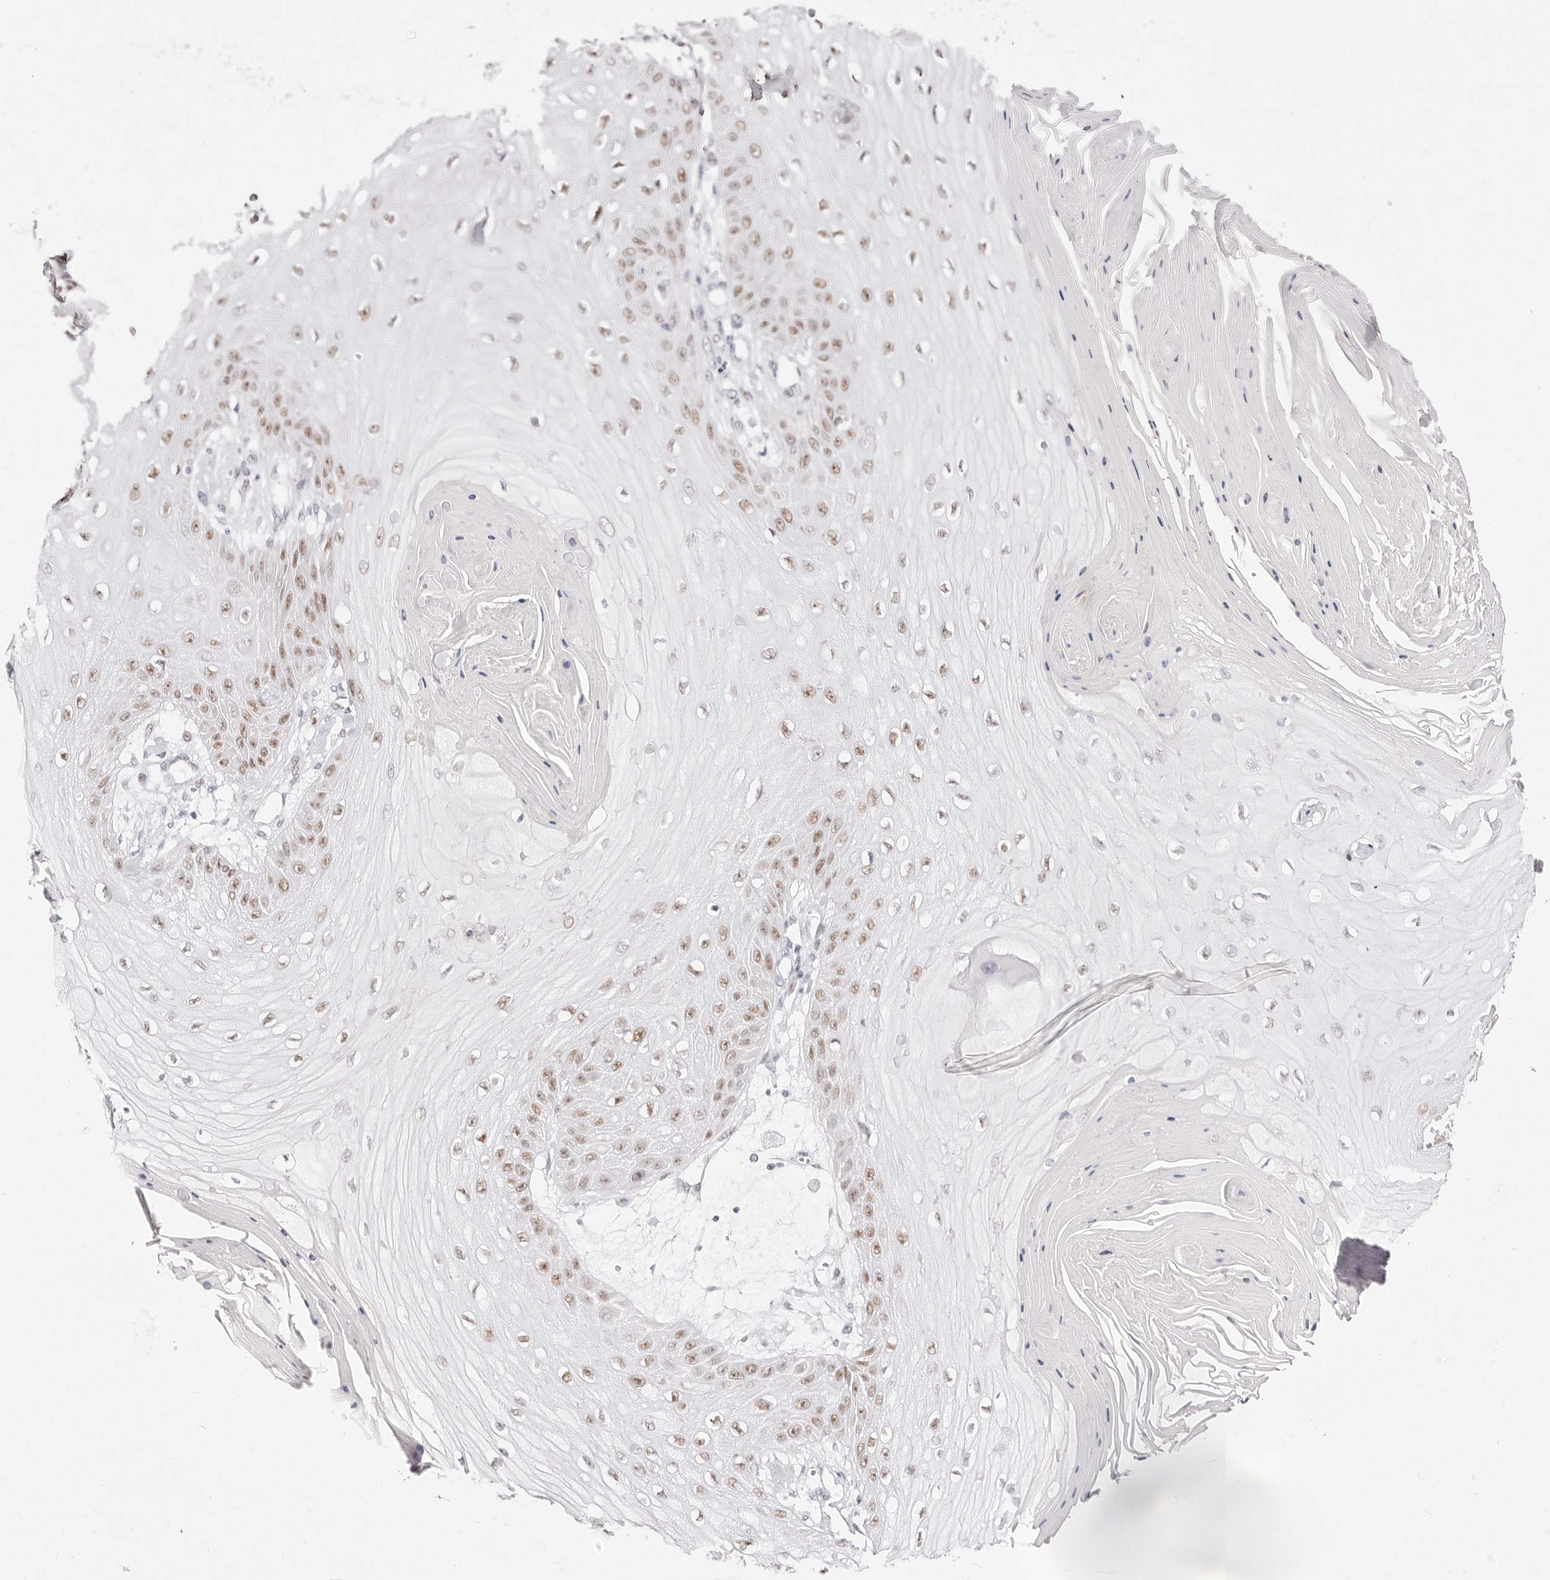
{"staining": {"intensity": "weak", "quantity": ">75%", "location": "nuclear"}, "tissue": "skin cancer", "cell_type": "Tumor cells", "image_type": "cancer", "snomed": [{"axis": "morphology", "description": "Squamous cell carcinoma, NOS"}, {"axis": "topography", "description": "Skin"}], "caption": "IHC (DAB) staining of human squamous cell carcinoma (skin) displays weak nuclear protein positivity in about >75% of tumor cells.", "gene": "TKT", "patient": {"sex": "male", "age": 74}}